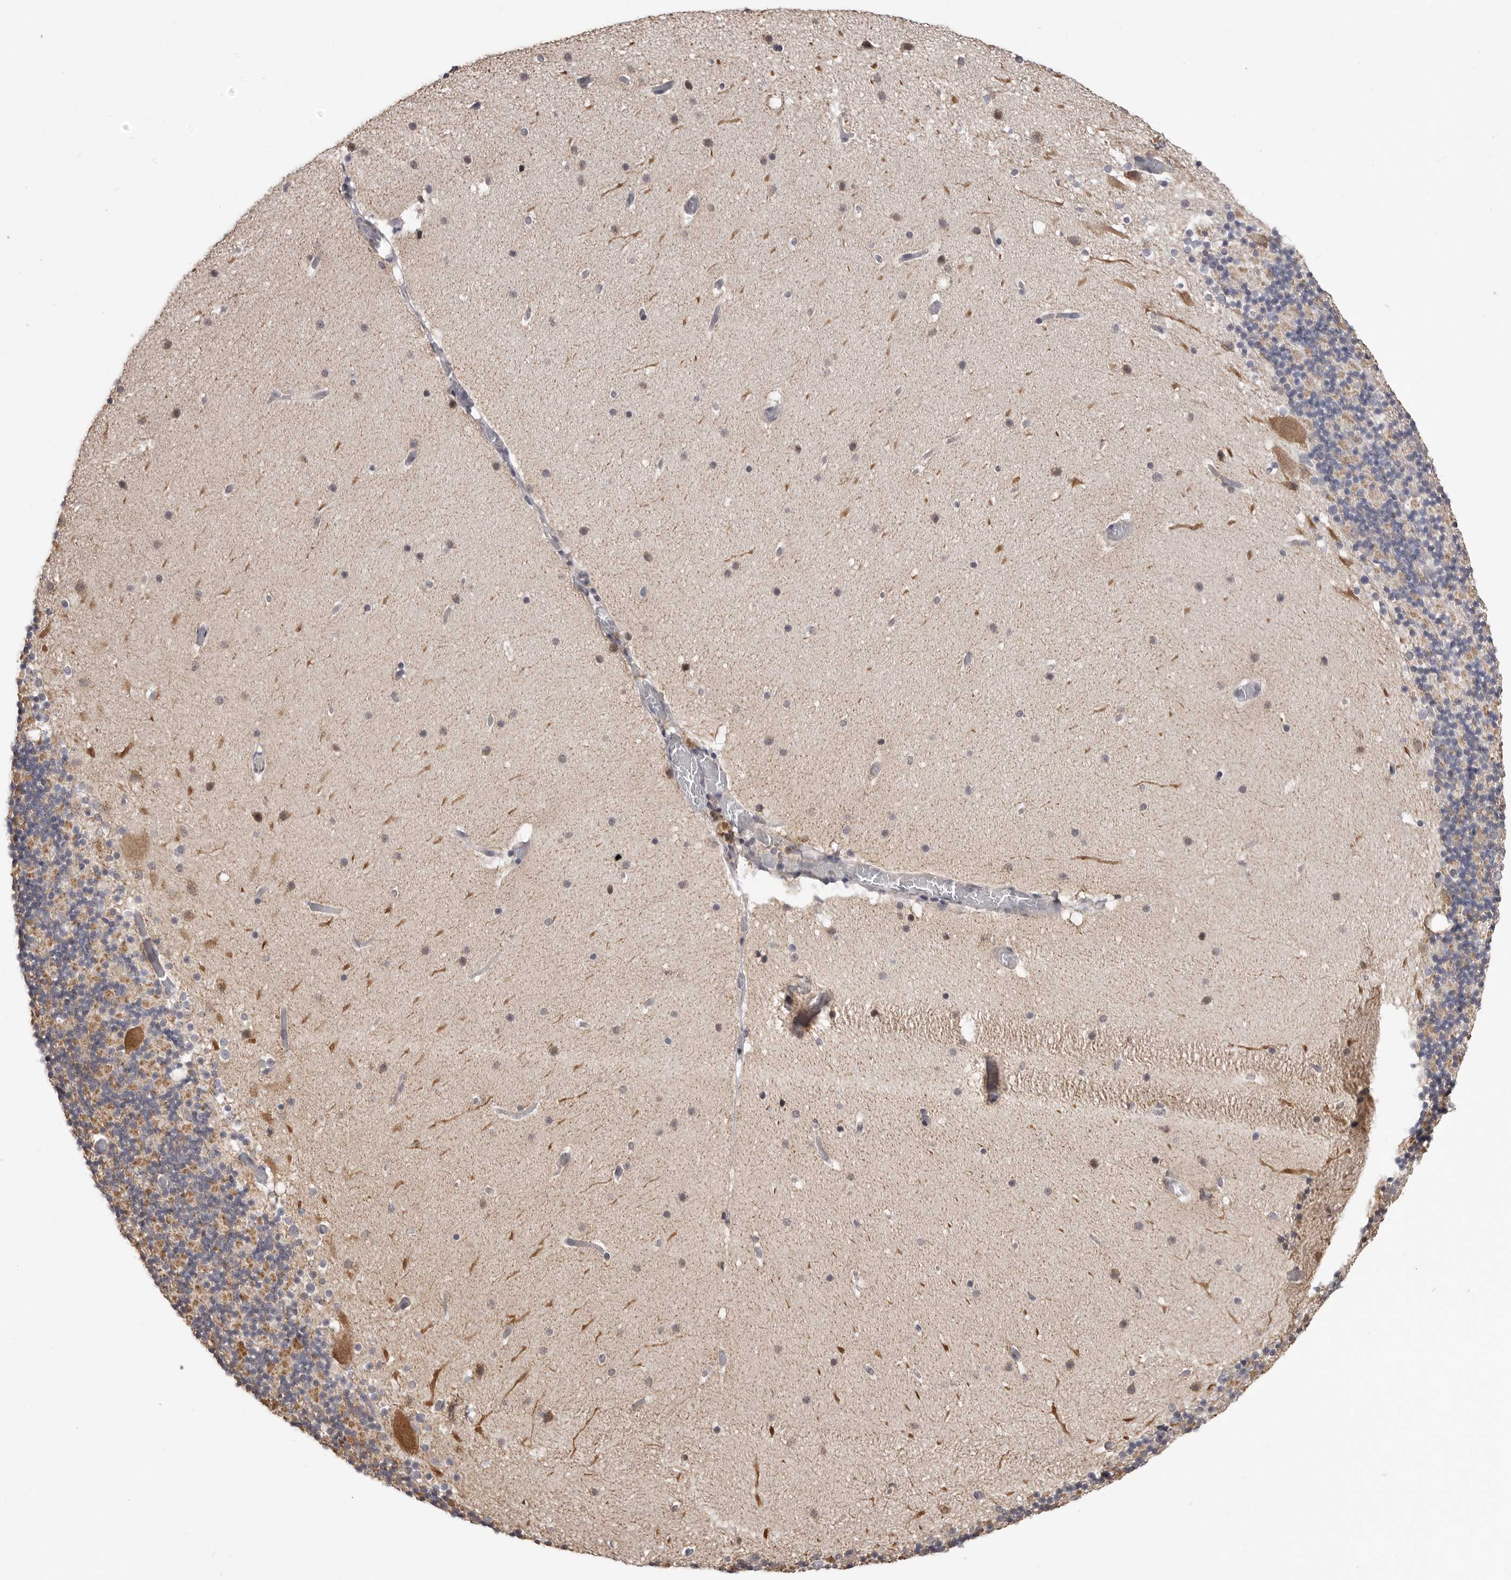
{"staining": {"intensity": "weak", "quantity": ">75%", "location": "cytoplasmic/membranous"}, "tissue": "cerebellum", "cell_type": "Cells in granular layer", "image_type": "normal", "snomed": [{"axis": "morphology", "description": "Normal tissue, NOS"}, {"axis": "topography", "description": "Cerebellum"}], "caption": "An immunohistochemistry image of unremarkable tissue is shown. Protein staining in brown shows weak cytoplasmic/membranous positivity in cerebellum within cells in granular layer.", "gene": "SMARCC1", "patient": {"sex": "male", "age": 57}}